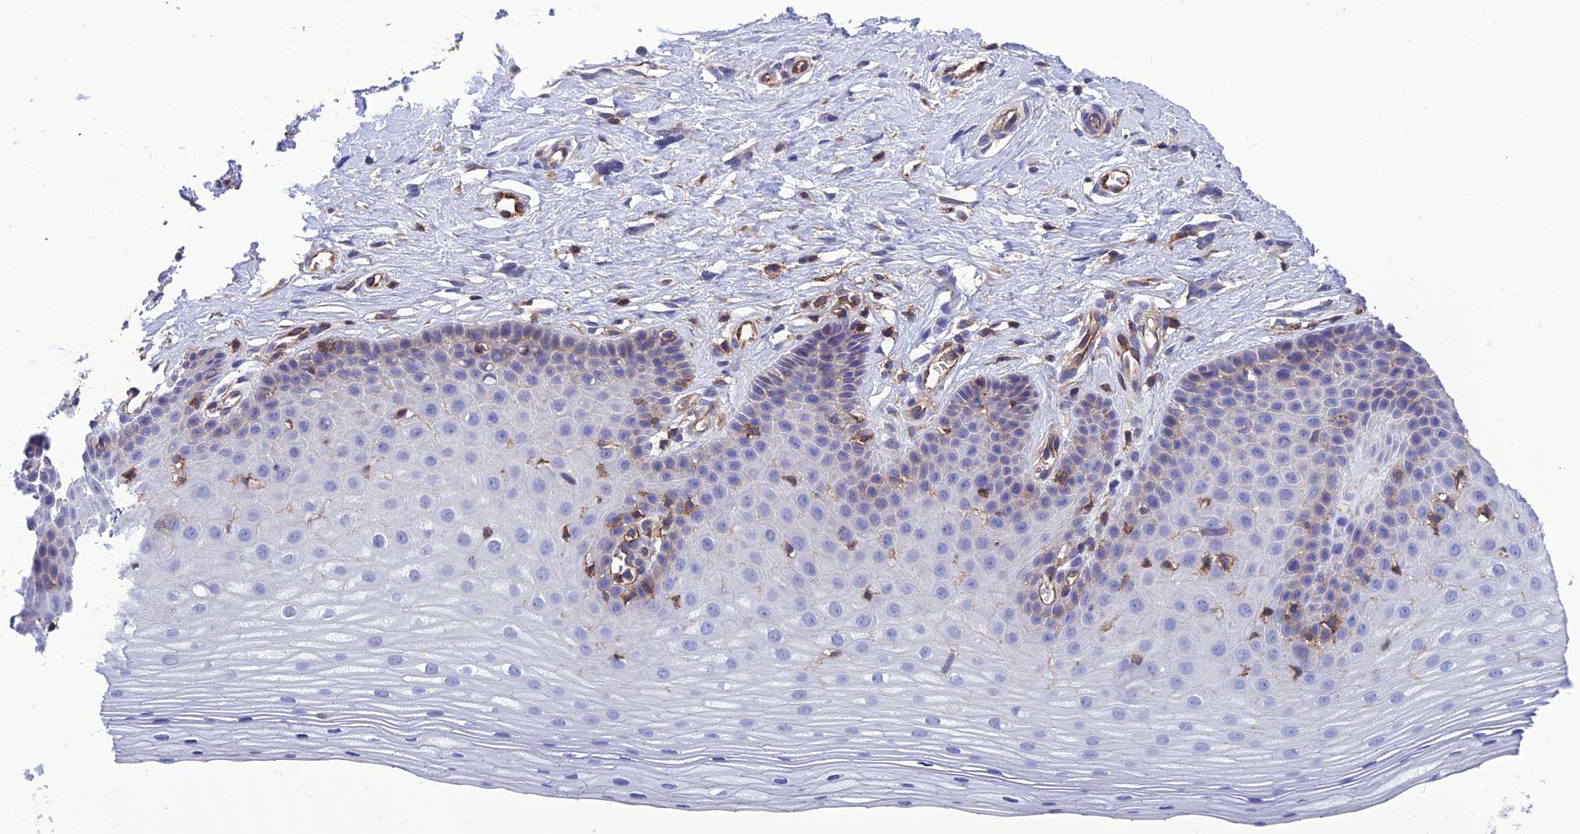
{"staining": {"intensity": "weak", "quantity": "<25%", "location": "cytoplasmic/membranous"}, "tissue": "cervix", "cell_type": "Glandular cells", "image_type": "normal", "snomed": [{"axis": "morphology", "description": "Normal tissue, NOS"}, {"axis": "topography", "description": "Cervix"}], "caption": "An immunohistochemistry micrograph of unremarkable cervix is shown. There is no staining in glandular cells of cervix. (Stains: DAB (3,3'-diaminobenzidine) IHC with hematoxylin counter stain, Microscopy: brightfield microscopy at high magnification).", "gene": "PPP1R18", "patient": {"sex": "female", "age": 36}}